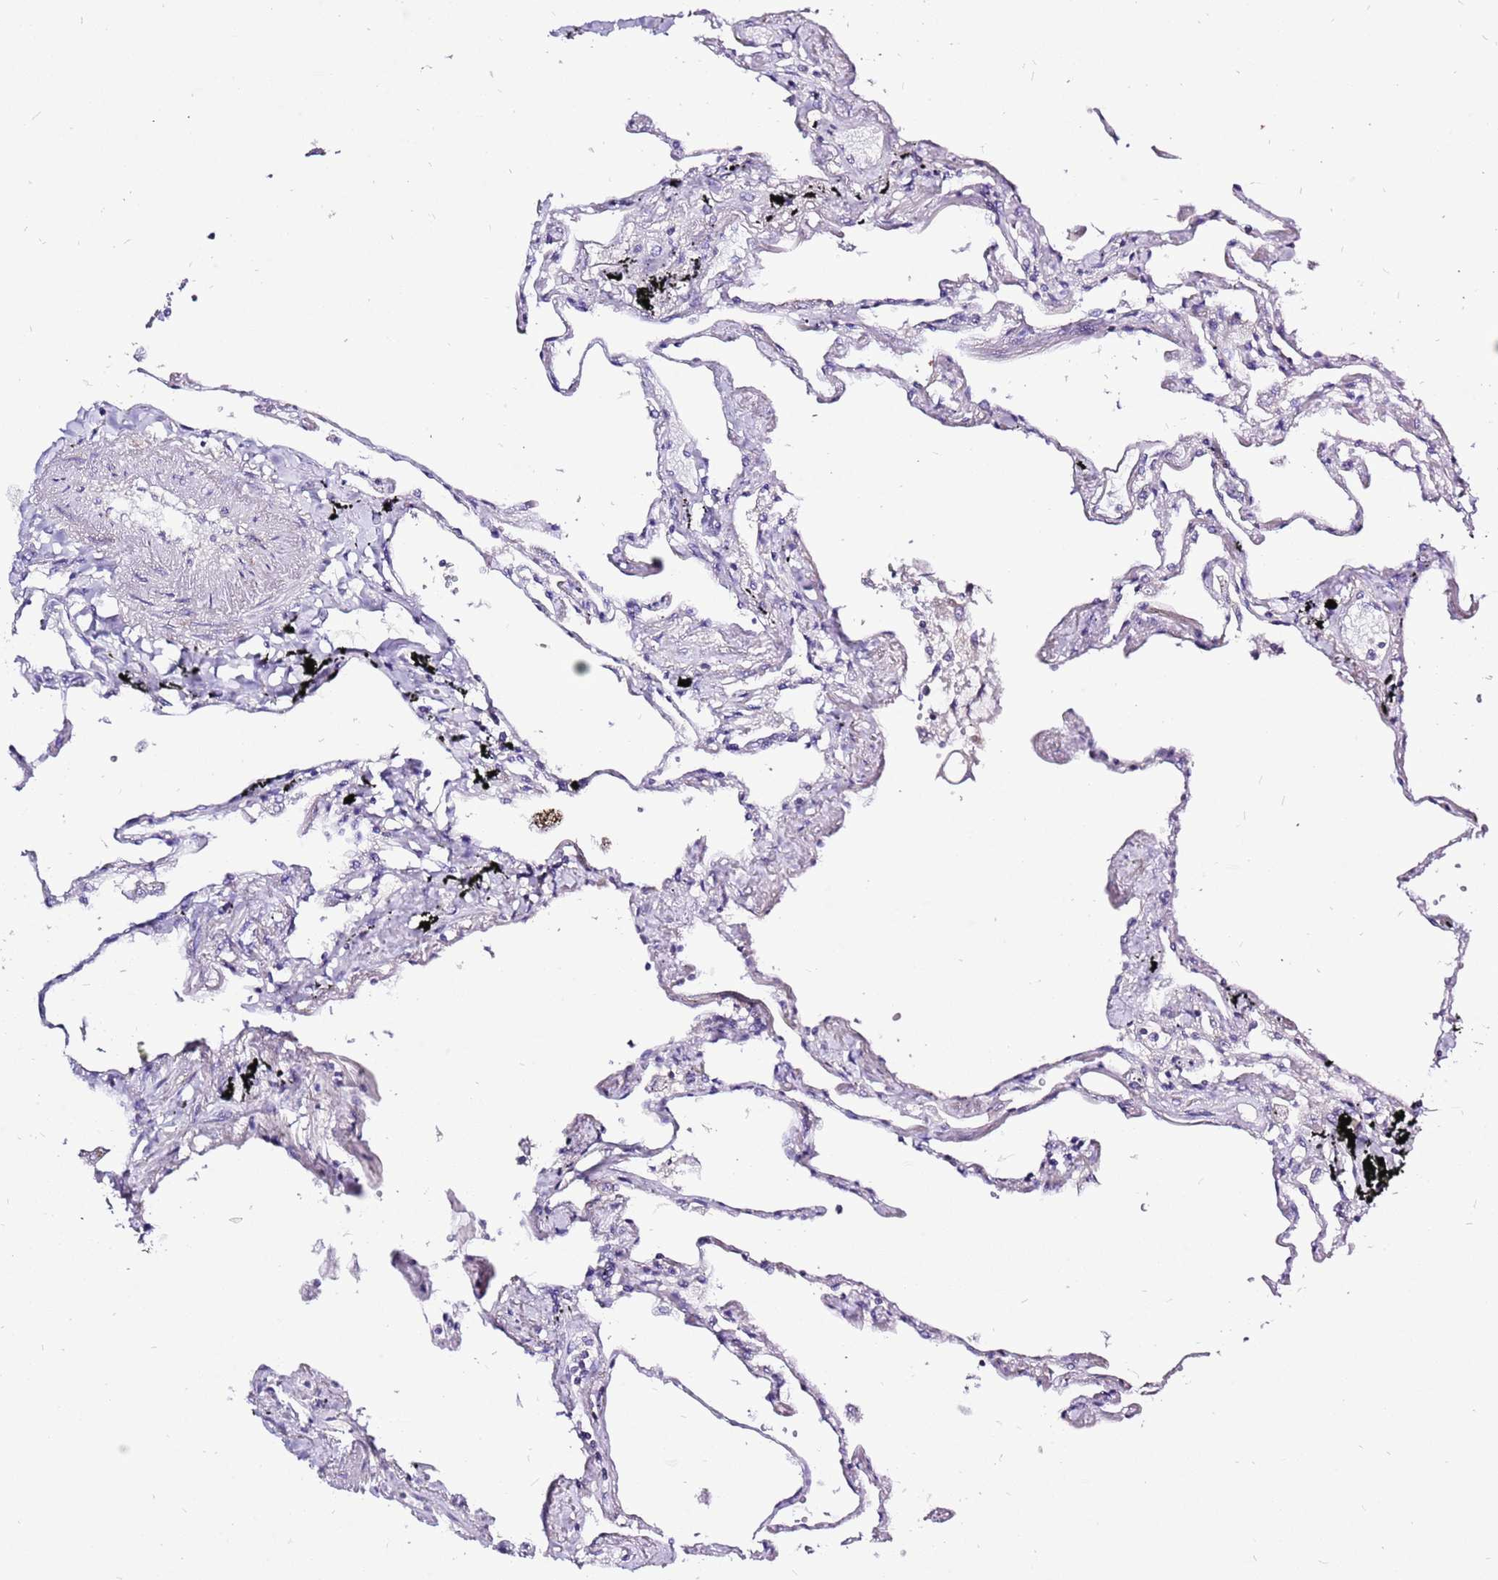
{"staining": {"intensity": "negative", "quantity": "none", "location": "none"}, "tissue": "lung", "cell_type": "Alveolar cells", "image_type": "normal", "snomed": [{"axis": "morphology", "description": "Normal tissue, NOS"}, {"axis": "topography", "description": "Lung"}], "caption": "Alveolar cells show no significant protein staining in normal lung. (Stains: DAB immunohistochemistry (IHC) with hematoxylin counter stain, Microscopy: brightfield microscopy at high magnification).", "gene": "GLCE", "patient": {"sex": "female", "age": 67}}